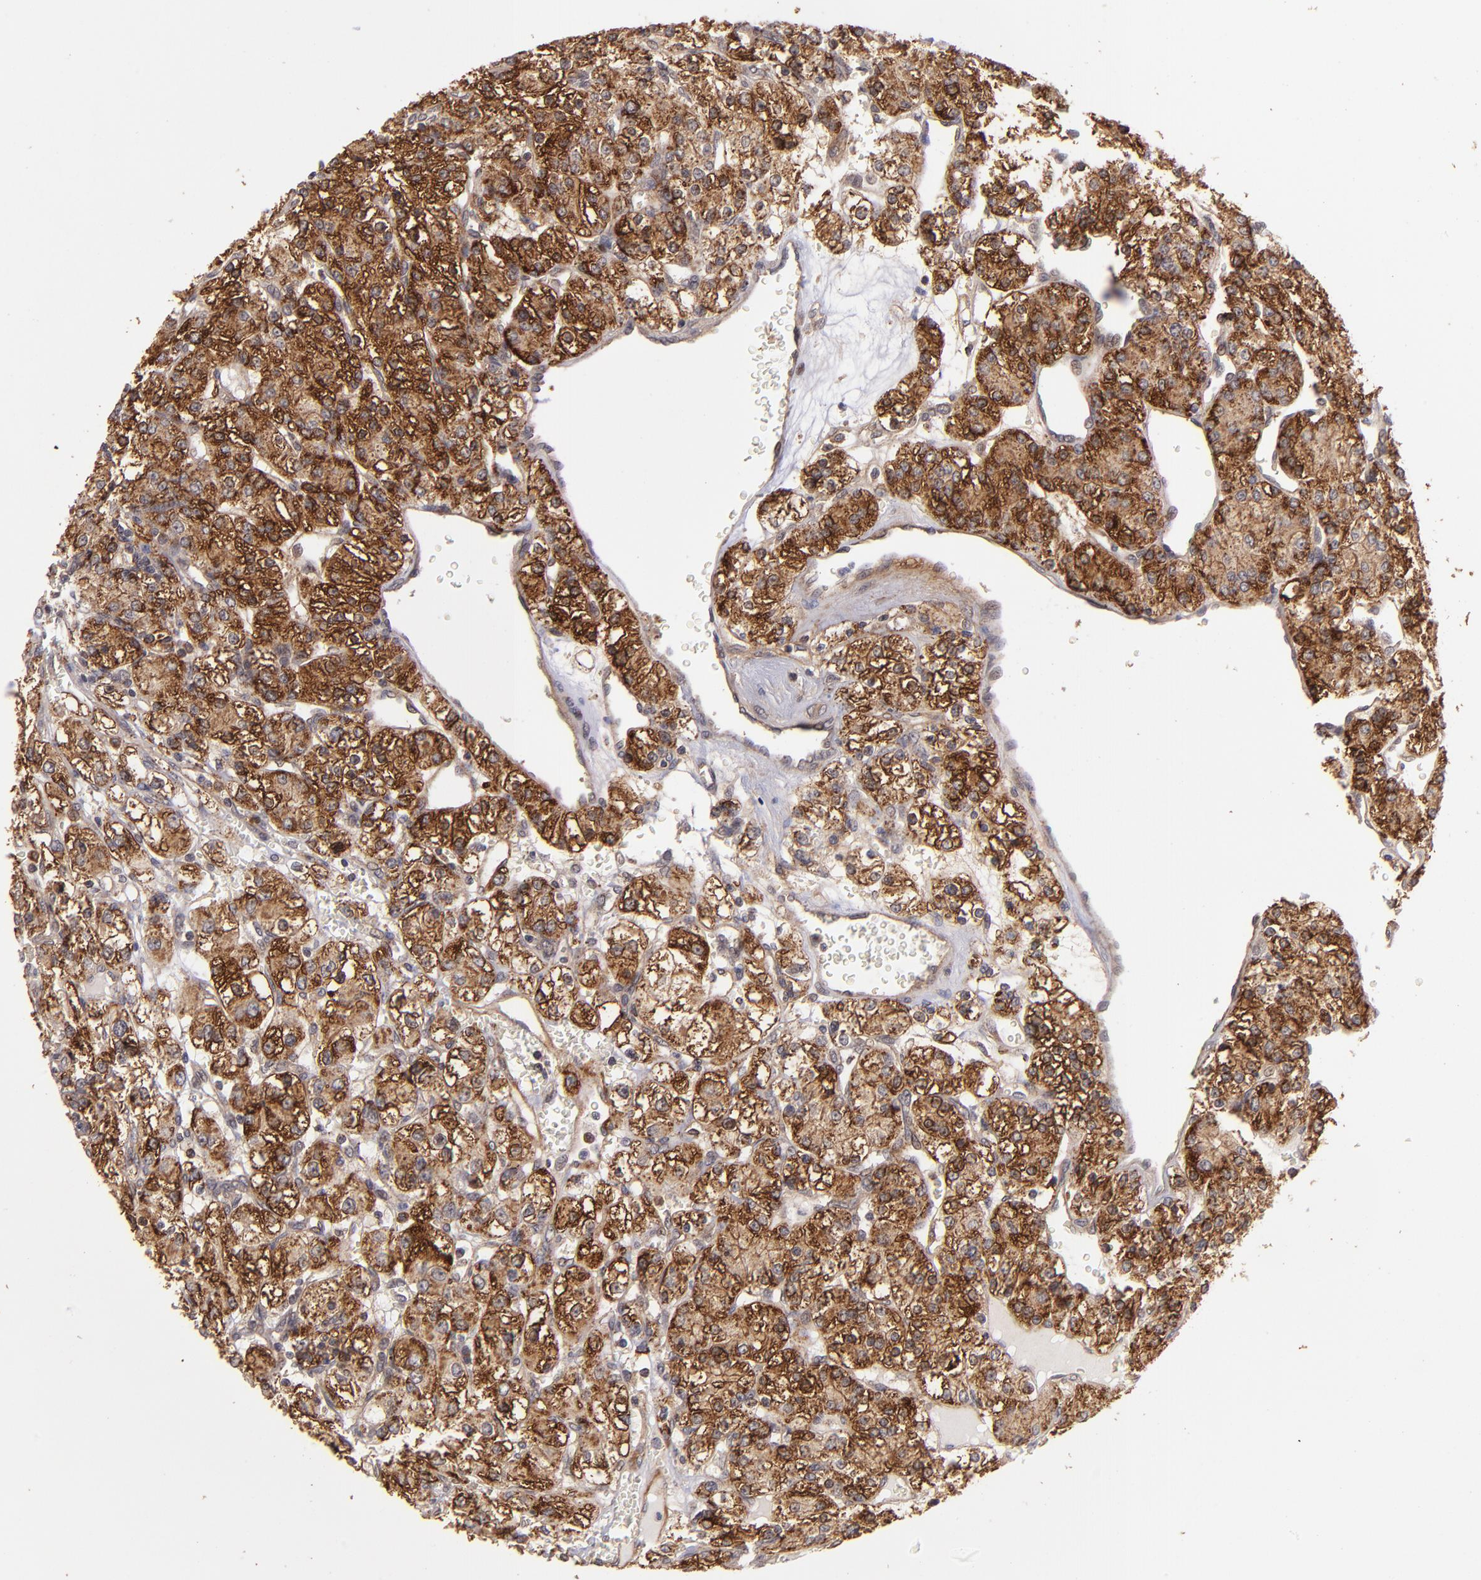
{"staining": {"intensity": "moderate", "quantity": ">75%", "location": "cytoplasmic/membranous"}, "tissue": "renal cancer", "cell_type": "Tumor cells", "image_type": "cancer", "snomed": [{"axis": "morphology", "description": "Adenocarcinoma, NOS"}, {"axis": "topography", "description": "Kidney"}], "caption": "Immunohistochemical staining of human renal cancer displays medium levels of moderate cytoplasmic/membranous staining in approximately >75% of tumor cells. Nuclei are stained in blue.", "gene": "ZFYVE1", "patient": {"sex": "female", "age": 62}}